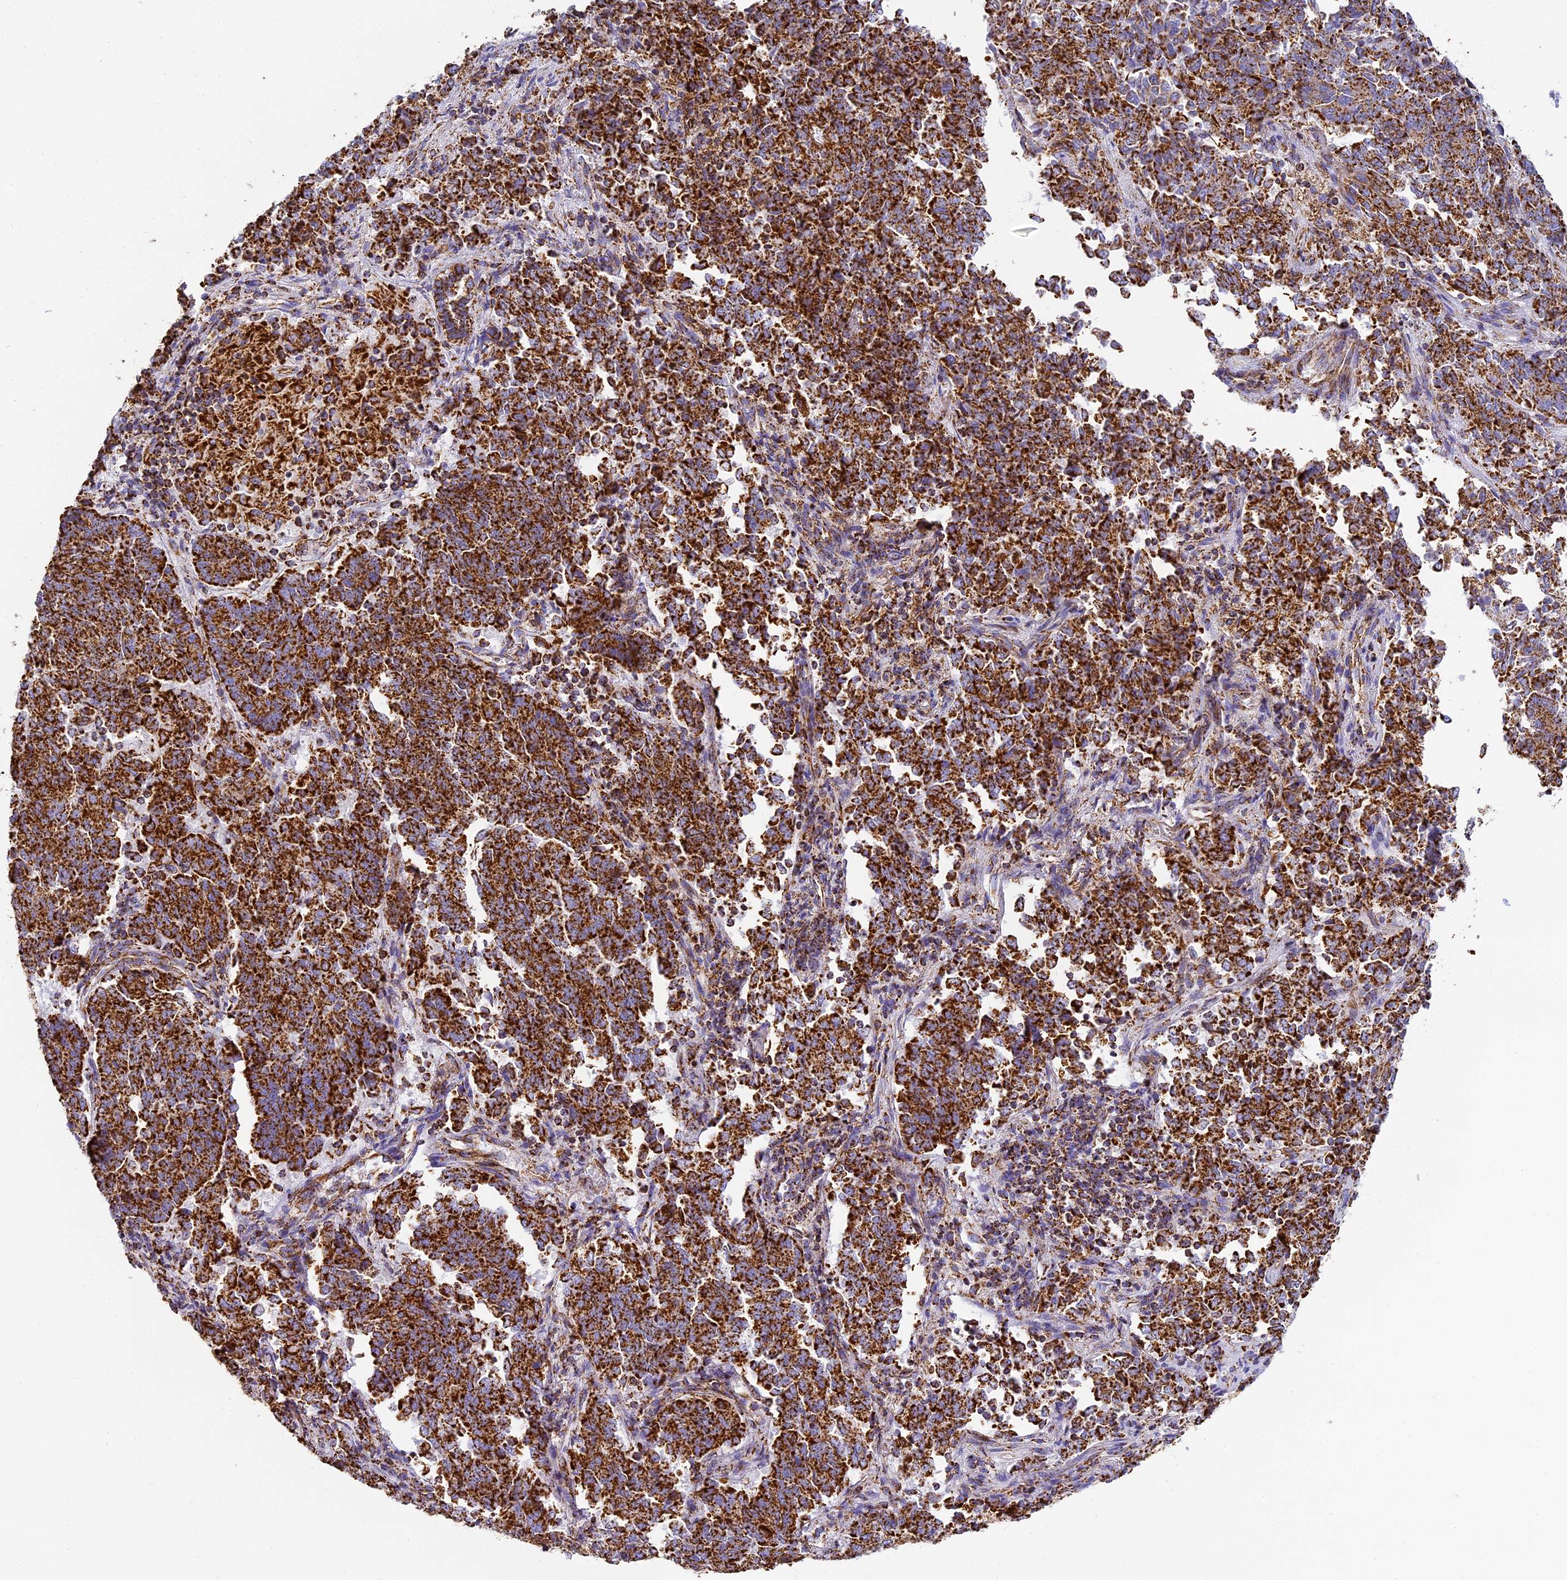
{"staining": {"intensity": "strong", "quantity": ">75%", "location": "cytoplasmic/membranous"}, "tissue": "endometrial cancer", "cell_type": "Tumor cells", "image_type": "cancer", "snomed": [{"axis": "morphology", "description": "Adenocarcinoma, NOS"}, {"axis": "topography", "description": "Endometrium"}], "caption": "Immunohistochemical staining of endometrial cancer (adenocarcinoma) exhibits high levels of strong cytoplasmic/membranous protein staining in about >75% of tumor cells.", "gene": "STK17A", "patient": {"sex": "female", "age": 80}}